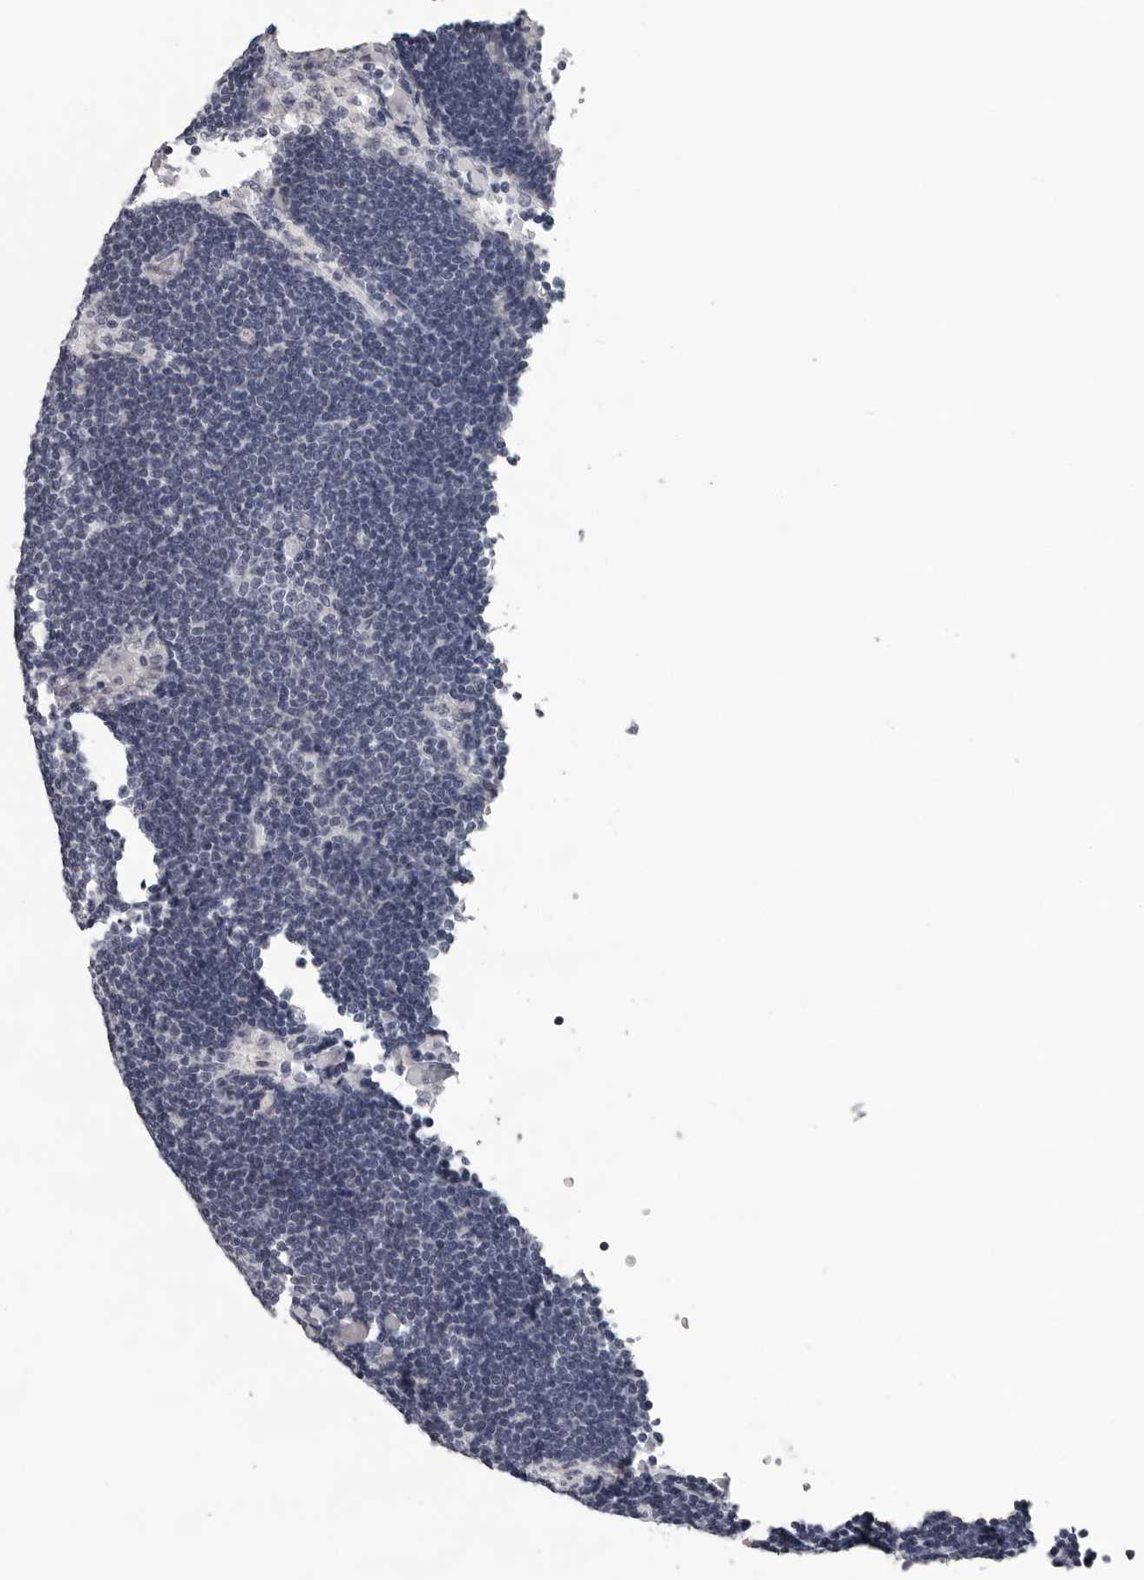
{"staining": {"intensity": "negative", "quantity": "none", "location": "none"}, "tissue": "lymph node", "cell_type": "Germinal center cells", "image_type": "normal", "snomed": [{"axis": "morphology", "description": "Normal tissue, NOS"}, {"axis": "topography", "description": "Lymph node"}], "caption": "DAB (3,3'-diaminobenzidine) immunohistochemical staining of unremarkable lymph node displays no significant expression in germinal center cells. (IHC, brightfield microscopy, high magnification).", "gene": "CCDC28B", "patient": {"sex": "male", "age": 63}}